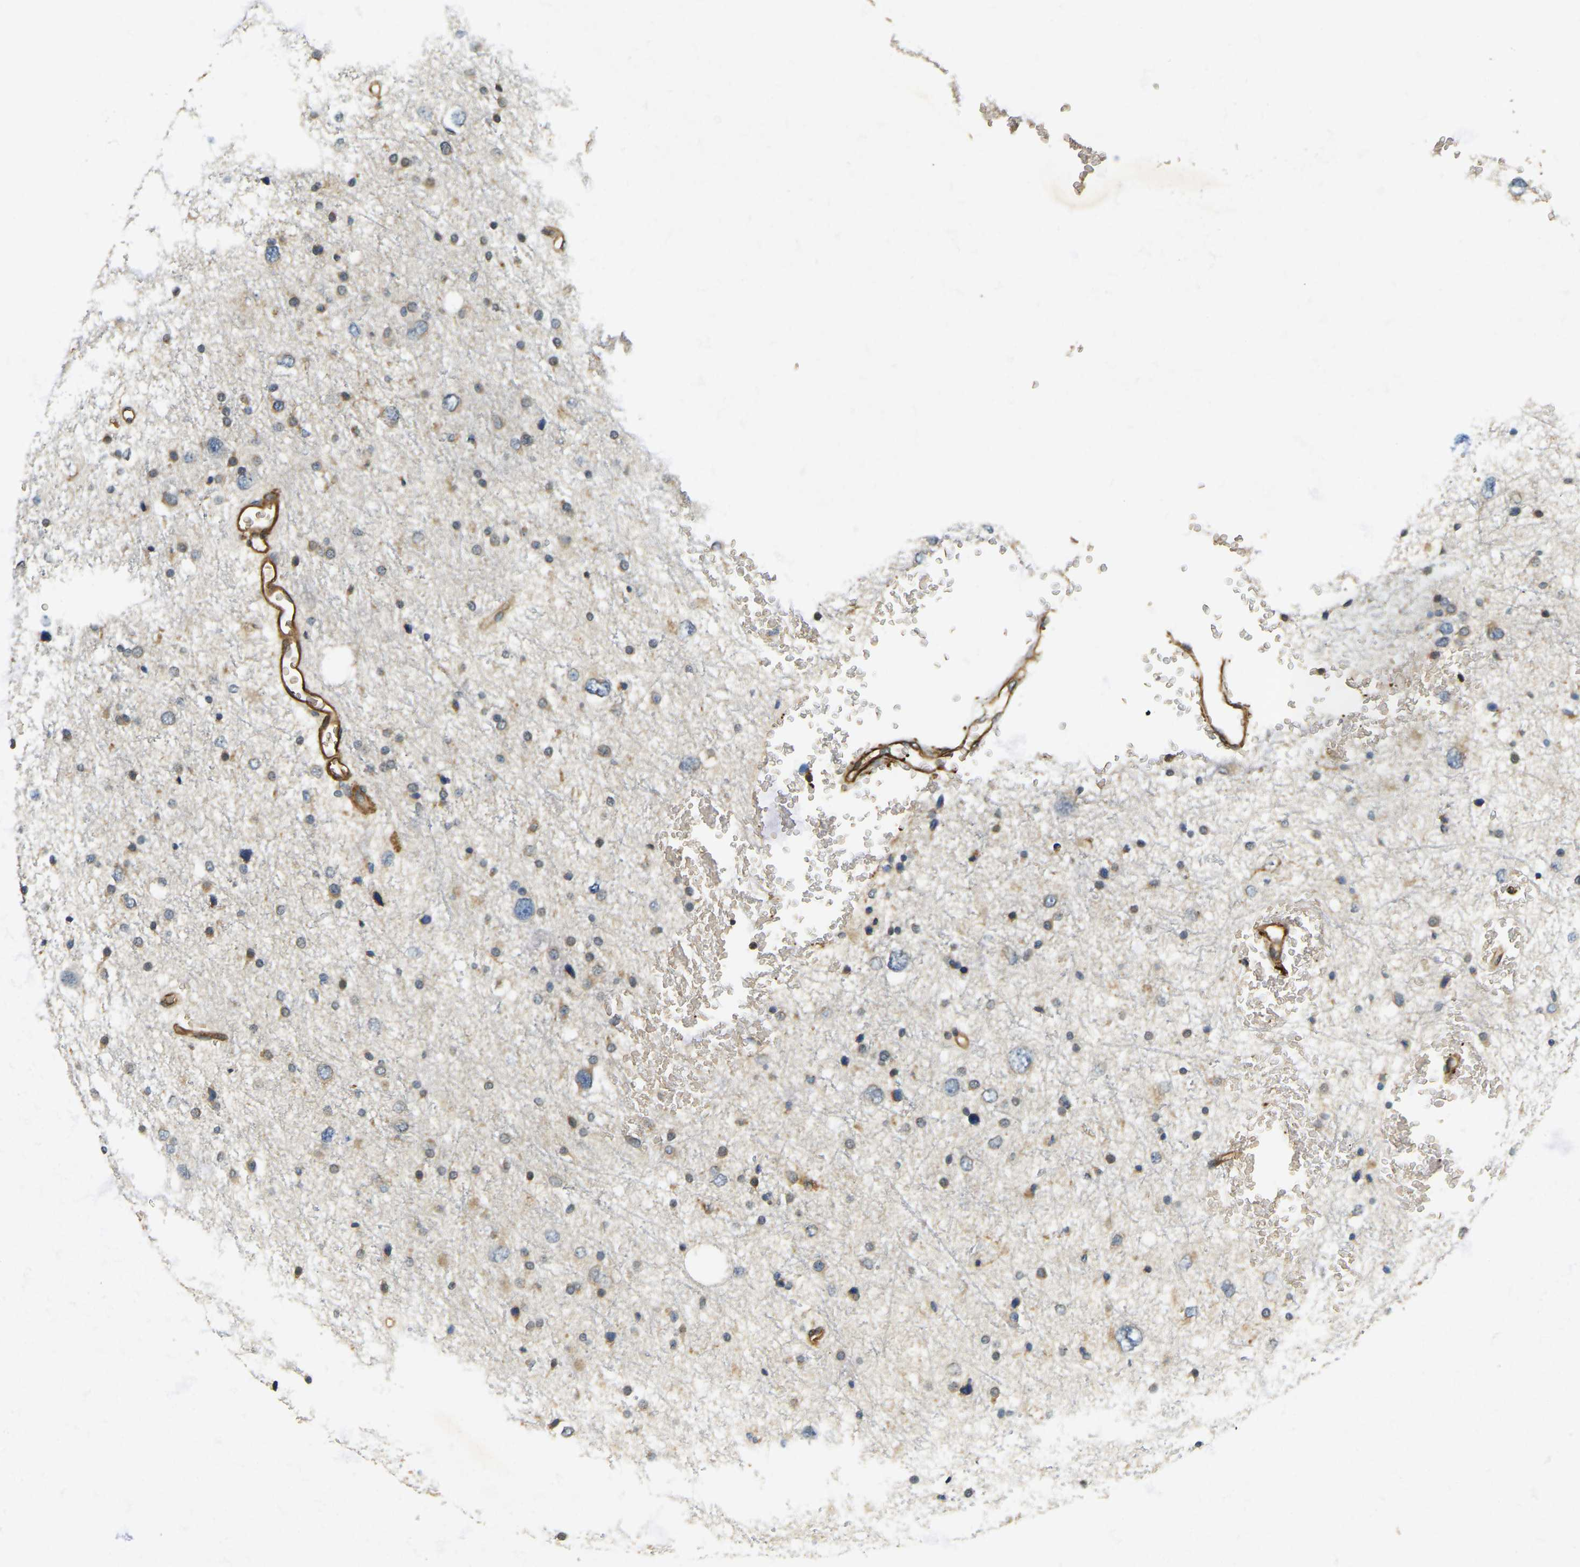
{"staining": {"intensity": "weak", "quantity": "<25%", "location": "cytoplasmic/membranous"}, "tissue": "glioma", "cell_type": "Tumor cells", "image_type": "cancer", "snomed": [{"axis": "morphology", "description": "Glioma, malignant, Low grade"}, {"axis": "topography", "description": "Brain"}], "caption": "IHC image of neoplastic tissue: malignant glioma (low-grade) stained with DAB demonstrates no significant protein positivity in tumor cells.", "gene": "ERGIC1", "patient": {"sex": "female", "age": 37}}